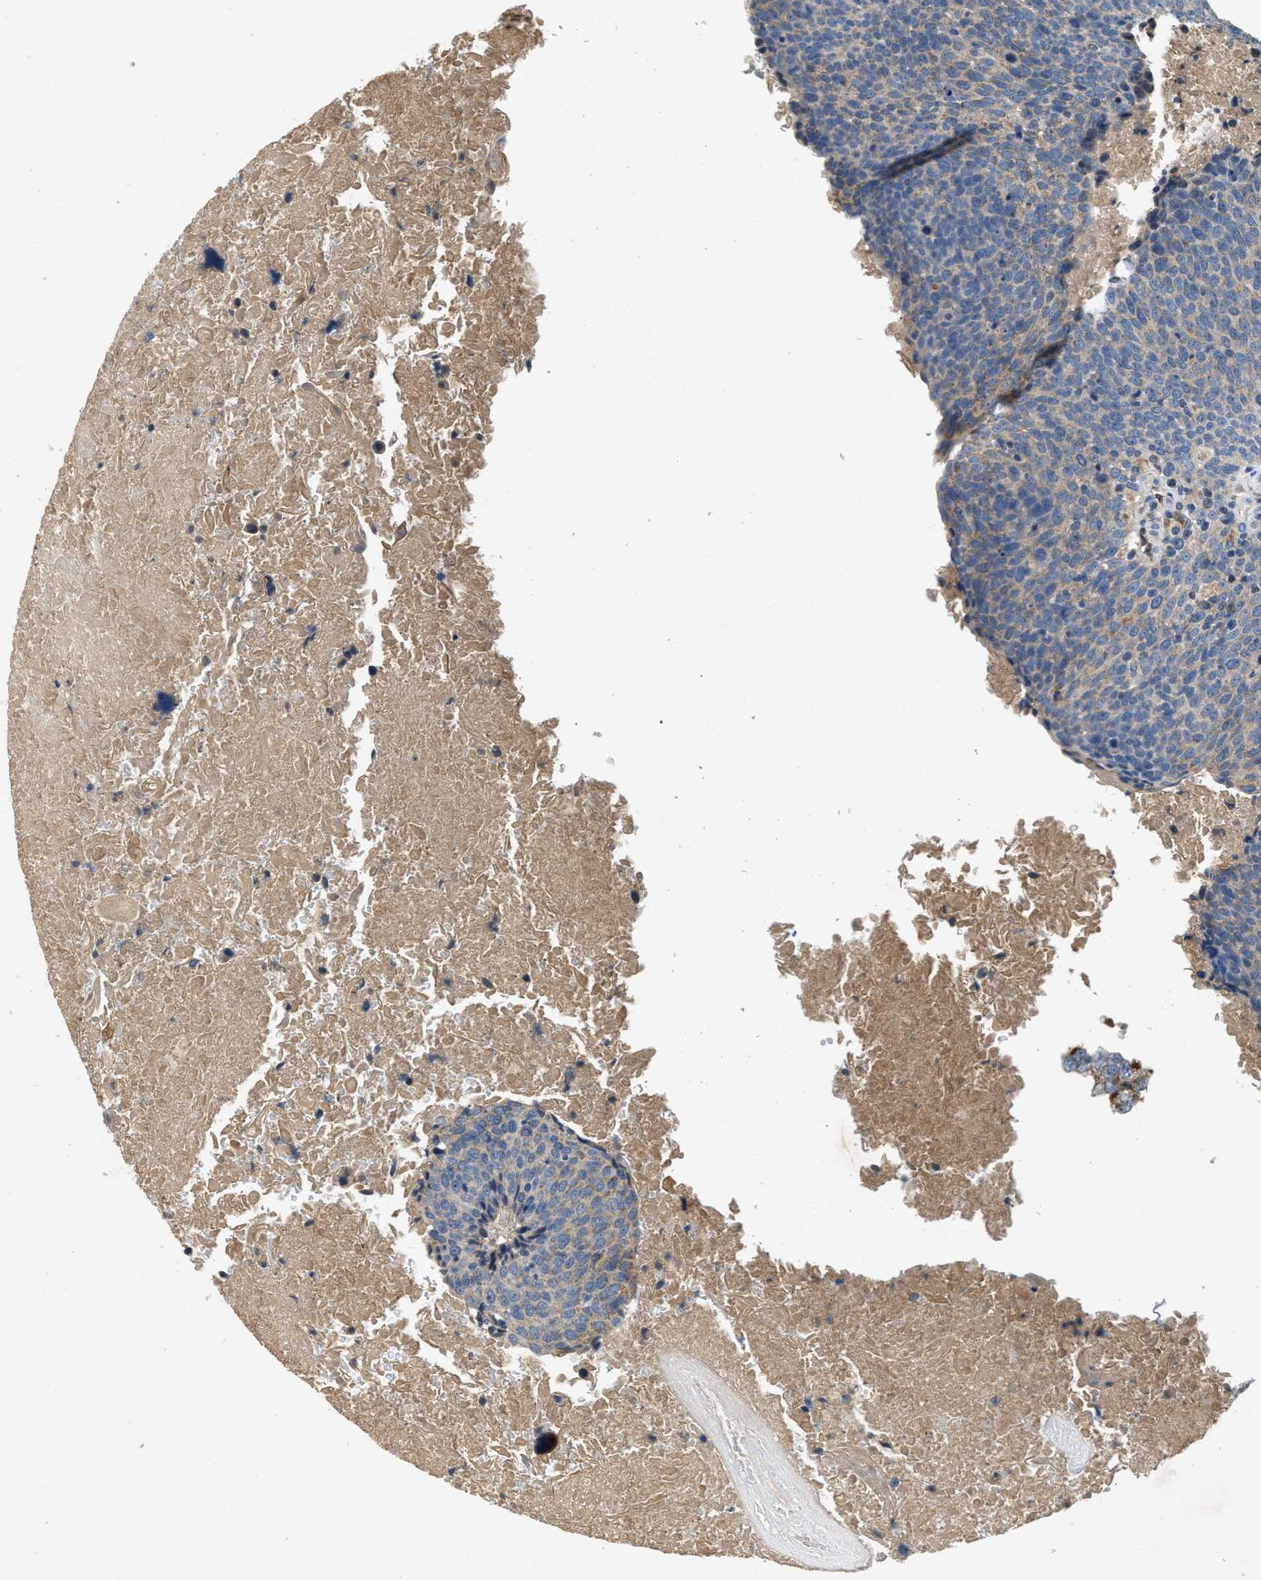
{"staining": {"intensity": "weak", "quantity": "<25%", "location": "cytoplasmic/membranous"}, "tissue": "head and neck cancer", "cell_type": "Tumor cells", "image_type": "cancer", "snomed": [{"axis": "morphology", "description": "Squamous cell carcinoma, NOS"}, {"axis": "morphology", "description": "Squamous cell carcinoma, metastatic, NOS"}, {"axis": "topography", "description": "Lymph node"}, {"axis": "topography", "description": "Head-Neck"}], "caption": "IHC histopathology image of neoplastic tissue: human head and neck cancer stained with DAB demonstrates no significant protein positivity in tumor cells.", "gene": "PNKD", "patient": {"sex": "male", "age": 62}}